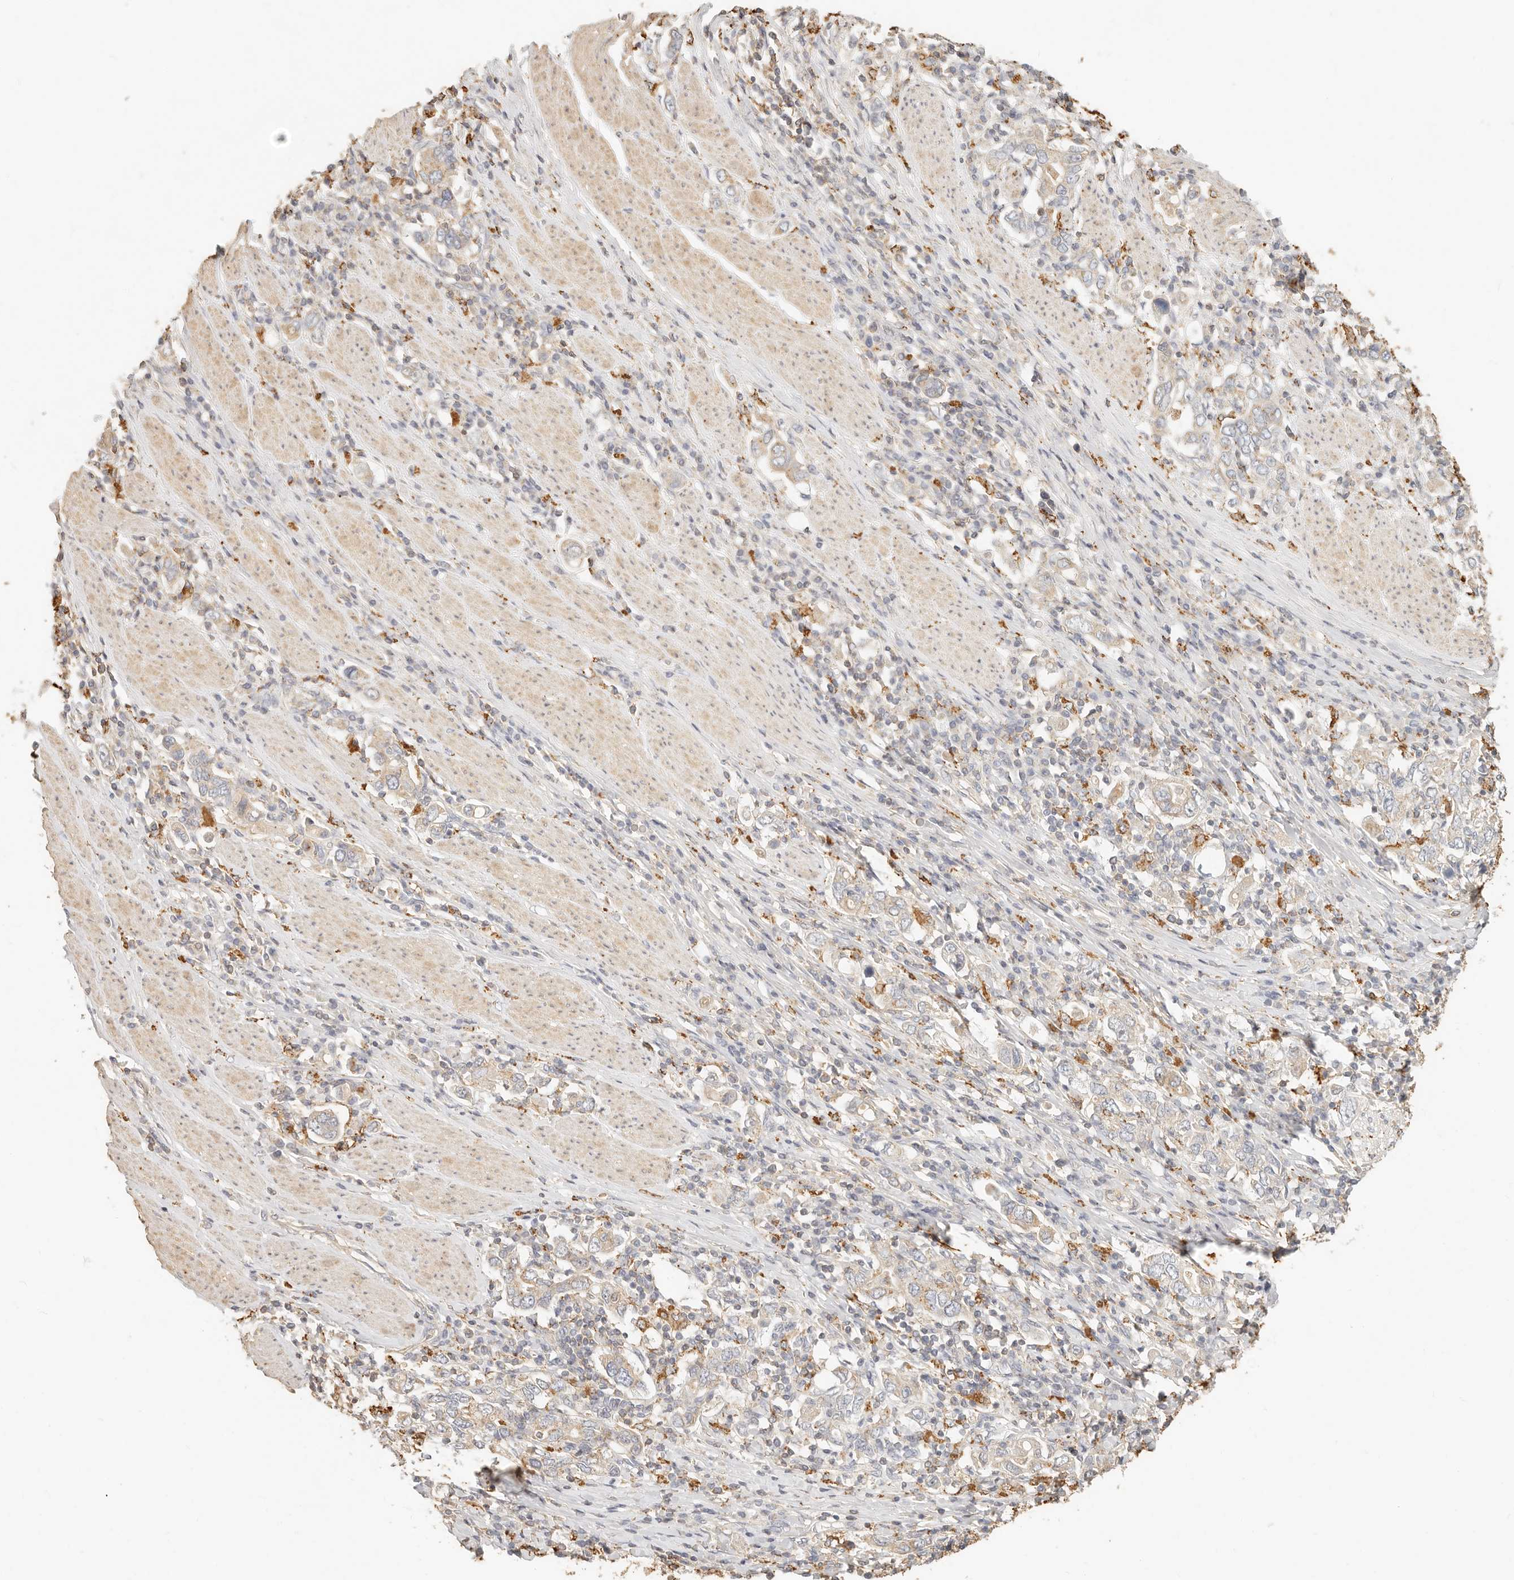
{"staining": {"intensity": "weak", "quantity": "<25%", "location": "cytoplasmic/membranous"}, "tissue": "stomach cancer", "cell_type": "Tumor cells", "image_type": "cancer", "snomed": [{"axis": "morphology", "description": "Adenocarcinoma, NOS"}, {"axis": "topography", "description": "Stomach, upper"}], "caption": "Photomicrograph shows no significant protein expression in tumor cells of adenocarcinoma (stomach).", "gene": "CNMD", "patient": {"sex": "male", "age": 62}}